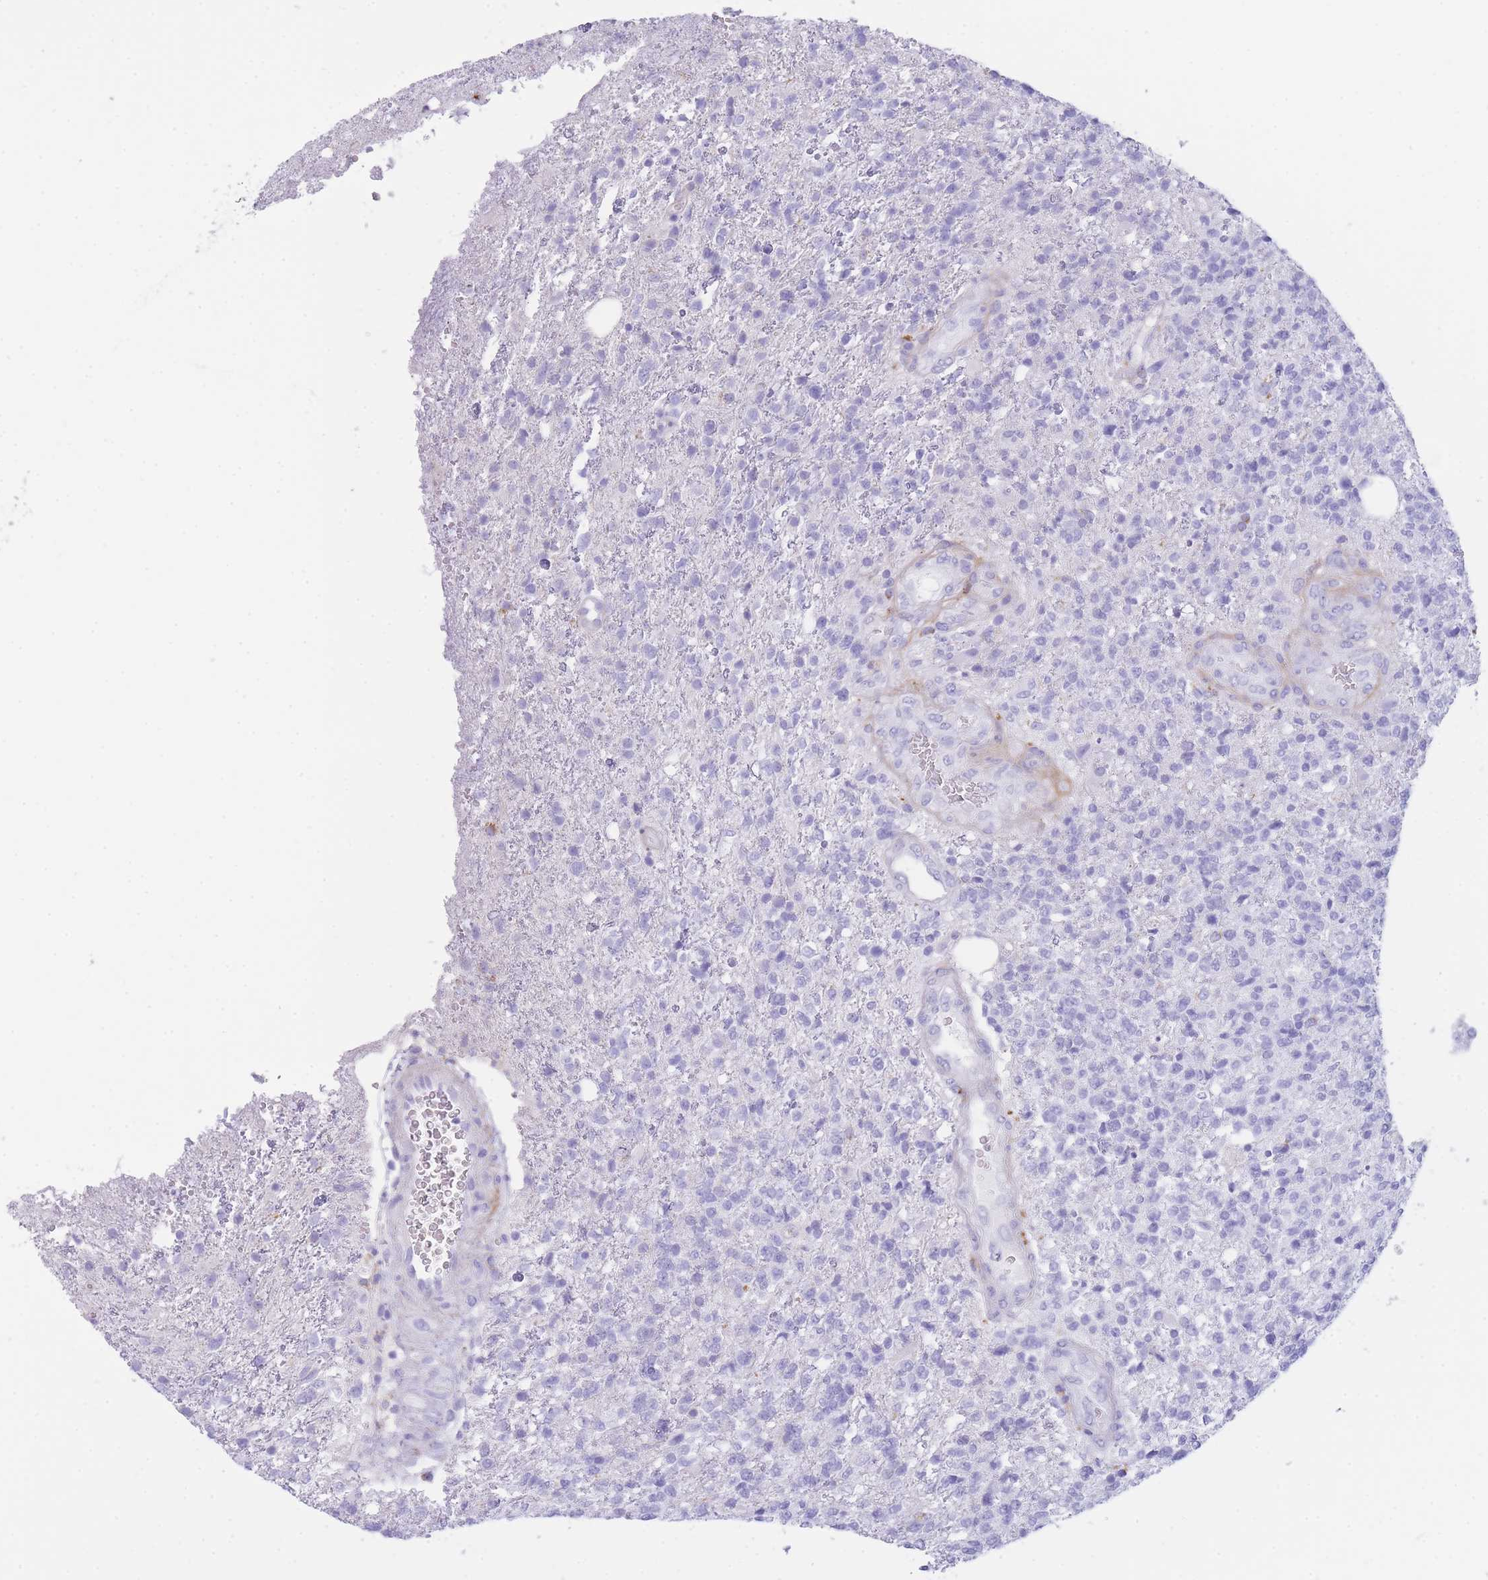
{"staining": {"intensity": "negative", "quantity": "none", "location": "none"}, "tissue": "glioma", "cell_type": "Tumor cells", "image_type": "cancer", "snomed": [{"axis": "morphology", "description": "Glioma, malignant, High grade"}, {"axis": "topography", "description": "Brain"}], "caption": "An immunohistochemistry (IHC) image of malignant high-grade glioma is shown. There is no staining in tumor cells of malignant high-grade glioma.", "gene": "PLBD1", "patient": {"sex": "male", "age": 56}}